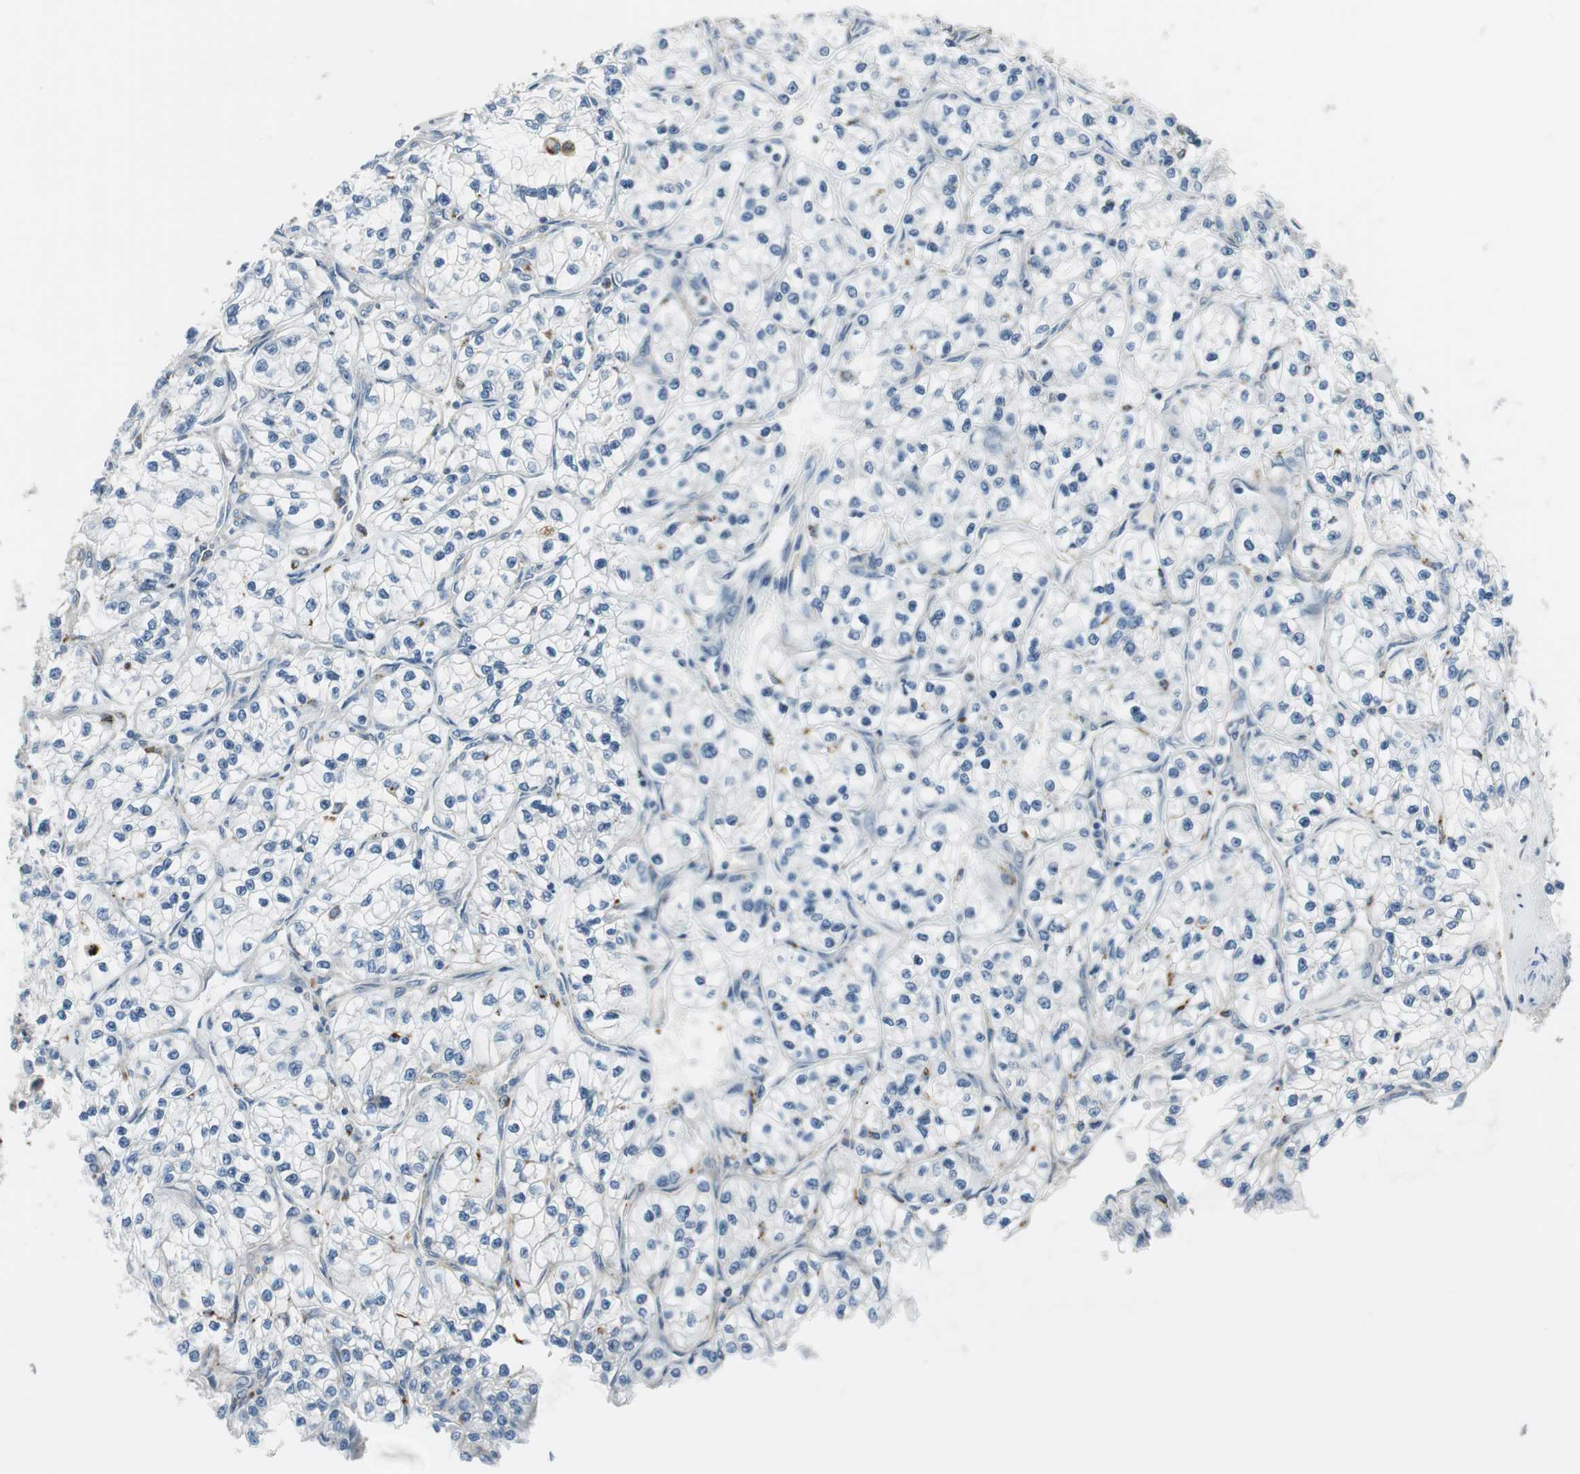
{"staining": {"intensity": "negative", "quantity": "none", "location": "none"}, "tissue": "renal cancer", "cell_type": "Tumor cells", "image_type": "cancer", "snomed": [{"axis": "morphology", "description": "Adenocarcinoma, NOS"}, {"axis": "topography", "description": "Kidney"}], "caption": "Immunohistochemistry of human adenocarcinoma (renal) reveals no positivity in tumor cells. The staining is performed using DAB brown chromogen with nuclei counter-stained in using hematoxylin.", "gene": "NCK1", "patient": {"sex": "female", "age": 57}}